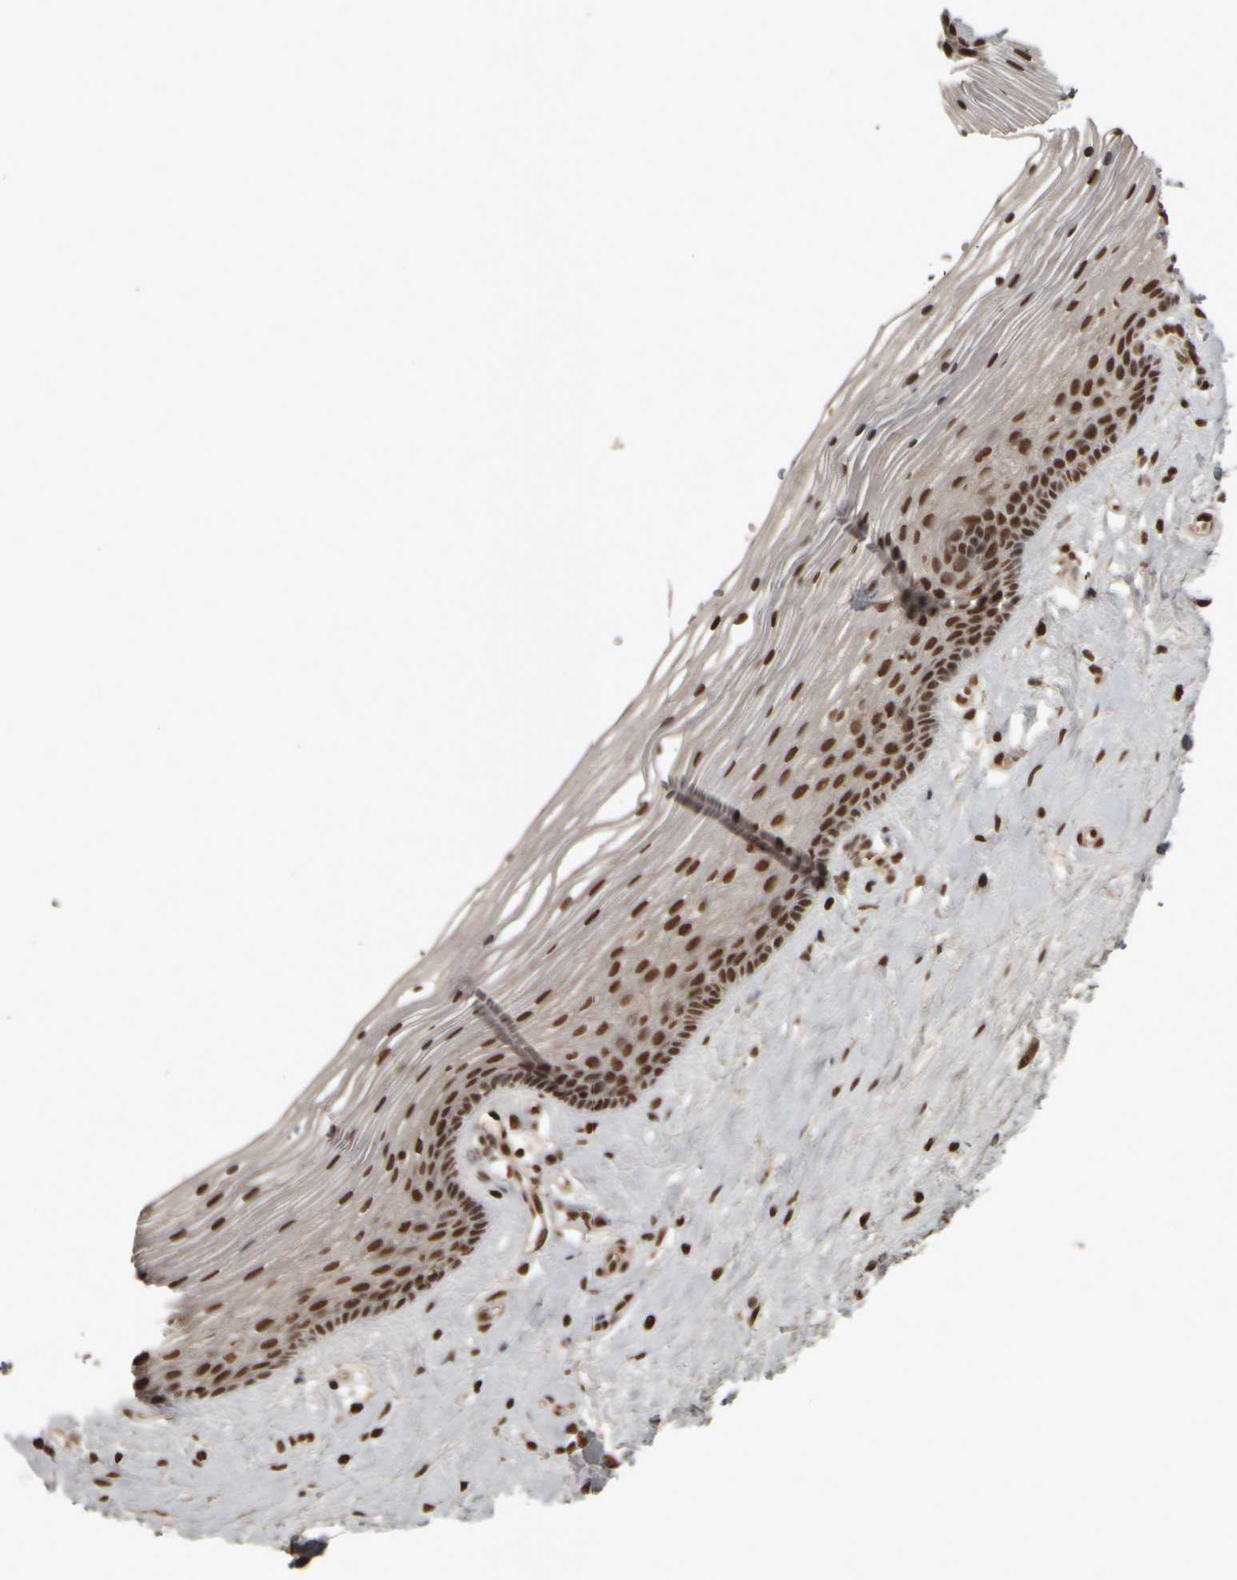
{"staining": {"intensity": "strong", "quantity": ">75%", "location": "nuclear"}, "tissue": "vagina", "cell_type": "Squamous epithelial cells", "image_type": "normal", "snomed": [{"axis": "morphology", "description": "Normal tissue, NOS"}, {"axis": "topography", "description": "Vagina"}], "caption": "The immunohistochemical stain labels strong nuclear staining in squamous epithelial cells of benign vagina. The staining is performed using DAB (3,3'-diaminobenzidine) brown chromogen to label protein expression. The nuclei are counter-stained blue using hematoxylin.", "gene": "ZFHX4", "patient": {"sex": "female", "age": 46}}